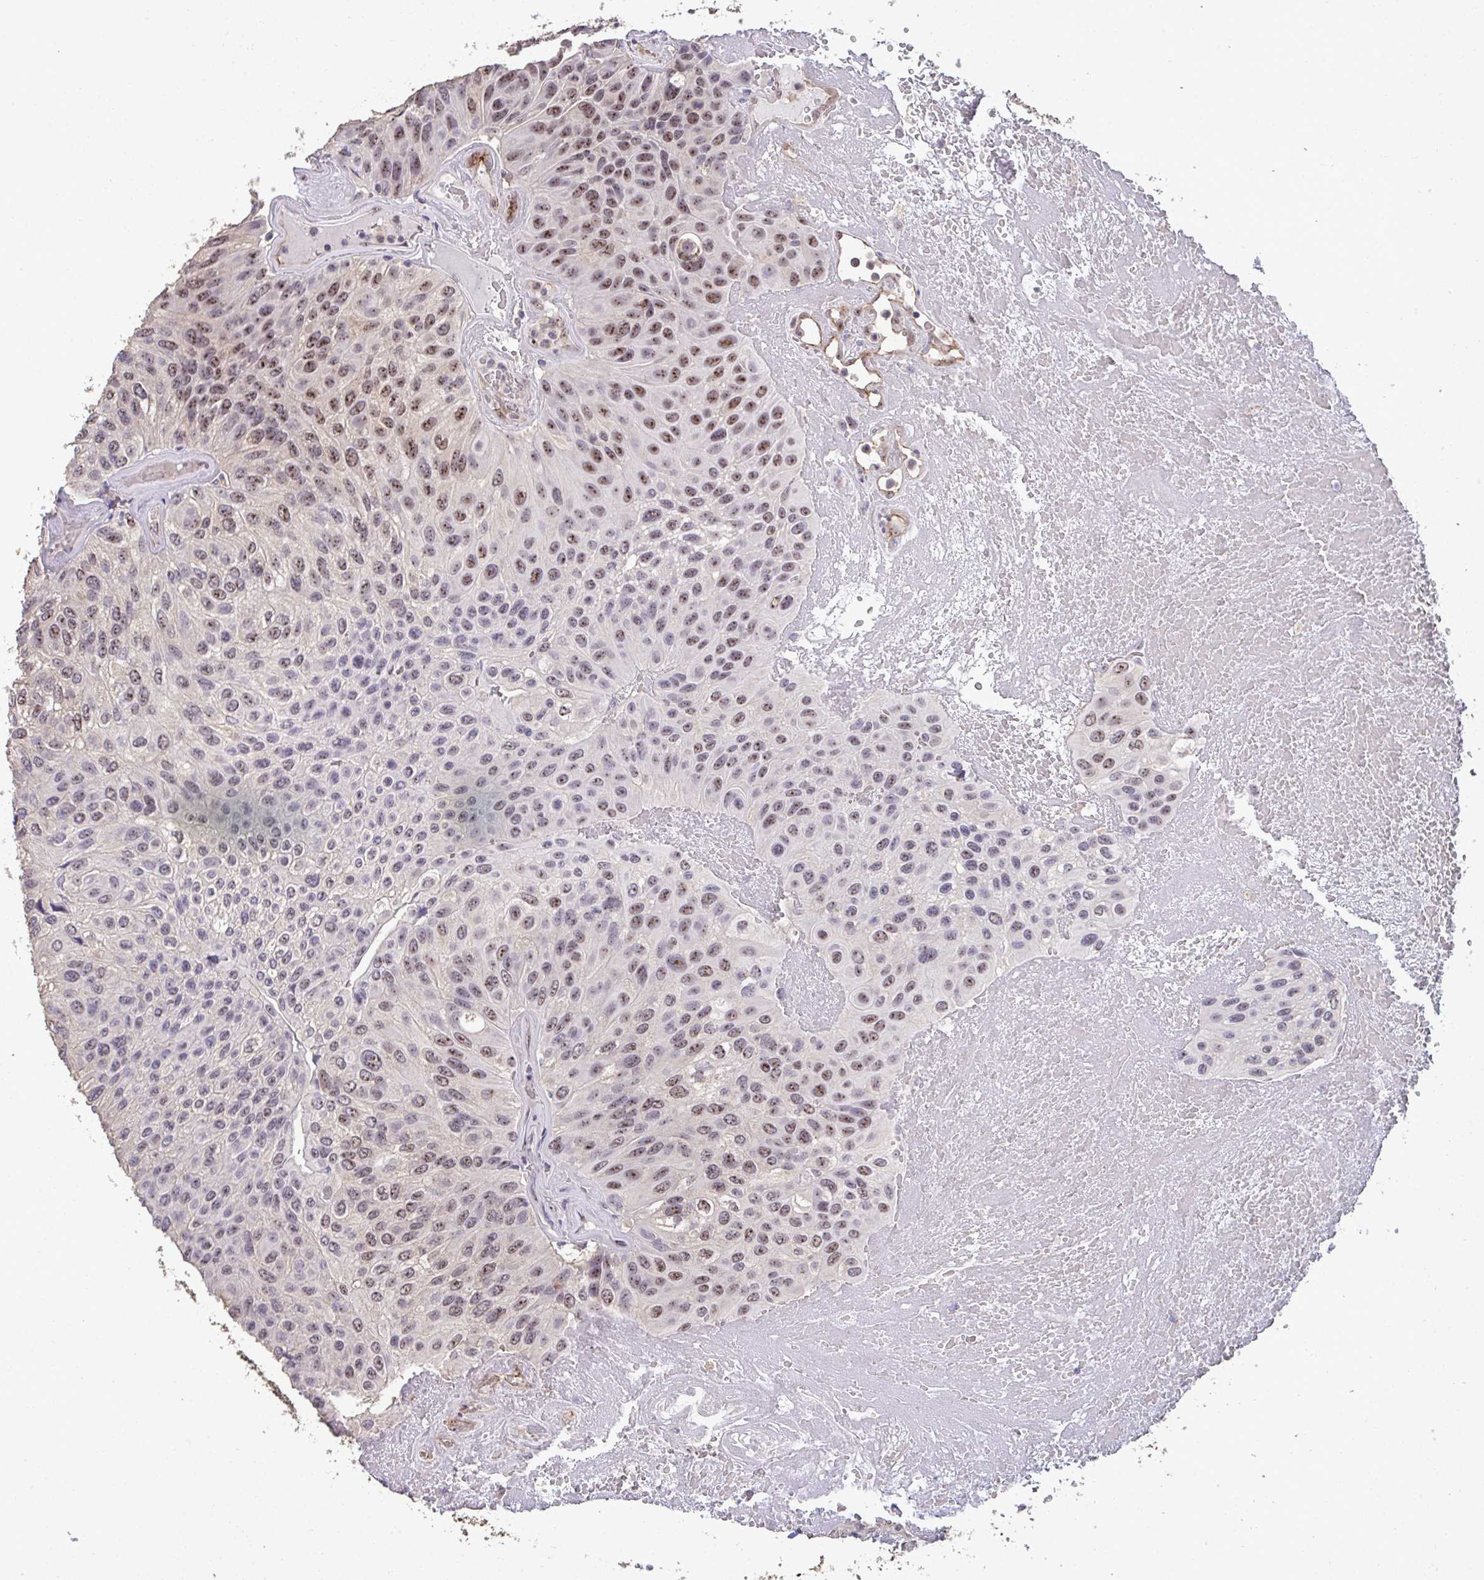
{"staining": {"intensity": "moderate", "quantity": "<25%", "location": "nuclear"}, "tissue": "urothelial cancer", "cell_type": "Tumor cells", "image_type": "cancer", "snomed": [{"axis": "morphology", "description": "Urothelial carcinoma, High grade"}, {"axis": "topography", "description": "Urinary bladder"}], "caption": "Immunohistochemical staining of human urothelial carcinoma (high-grade) demonstrates moderate nuclear protein expression in approximately <25% of tumor cells.", "gene": "SENP3", "patient": {"sex": "male", "age": 66}}